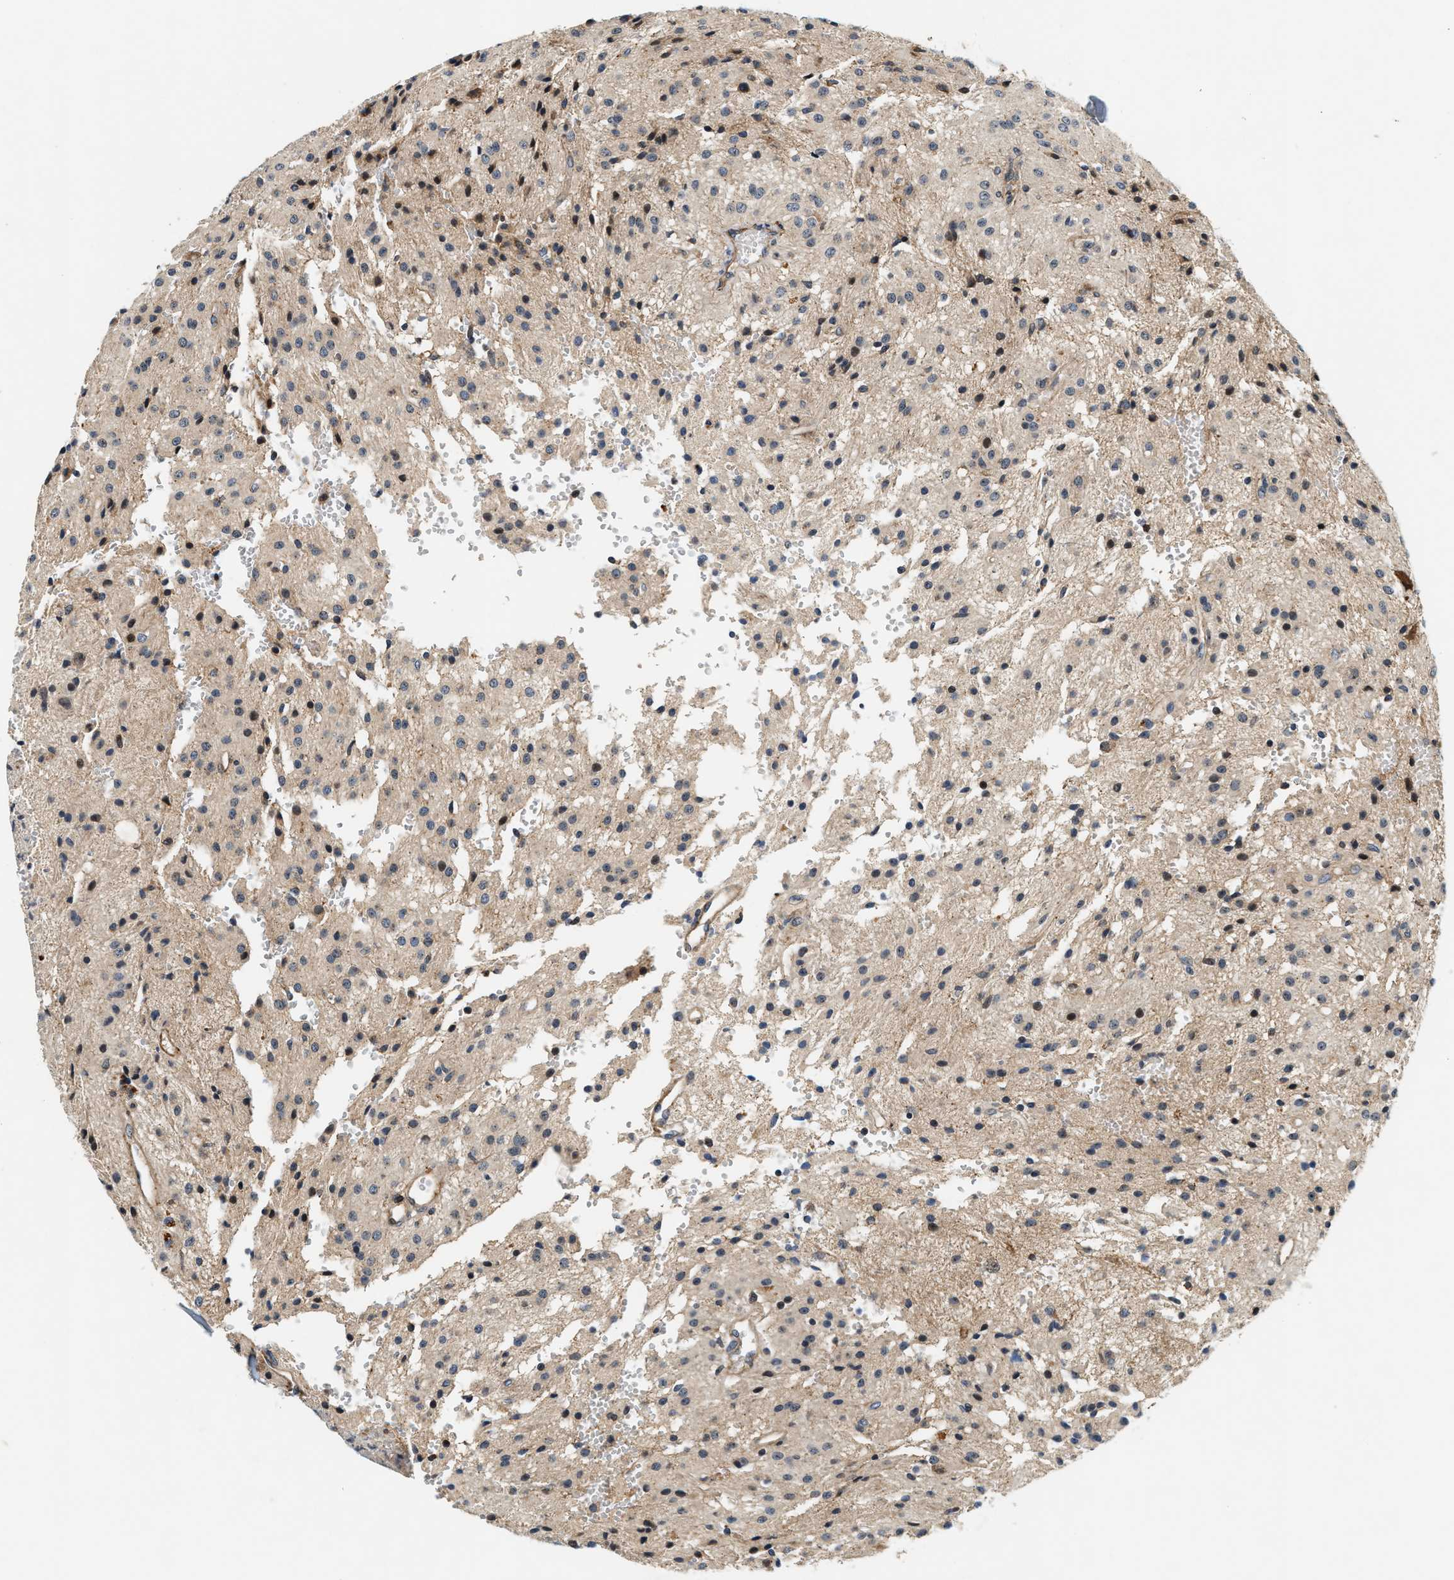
{"staining": {"intensity": "weak", "quantity": ">75%", "location": "cytoplasmic/membranous"}, "tissue": "glioma", "cell_type": "Tumor cells", "image_type": "cancer", "snomed": [{"axis": "morphology", "description": "Glioma, malignant, High grade"}, {"axis": "topography", "description": "Brain"}], "caption": "Immunohistochemical staining of malignant high-grade glioma reveals low levels of weak cytoplasmic/membranous protein positivity in approximately >75% of tumor cells.", "gene": "SAMD9", "patient": {"sex": "female", "age": 59}}